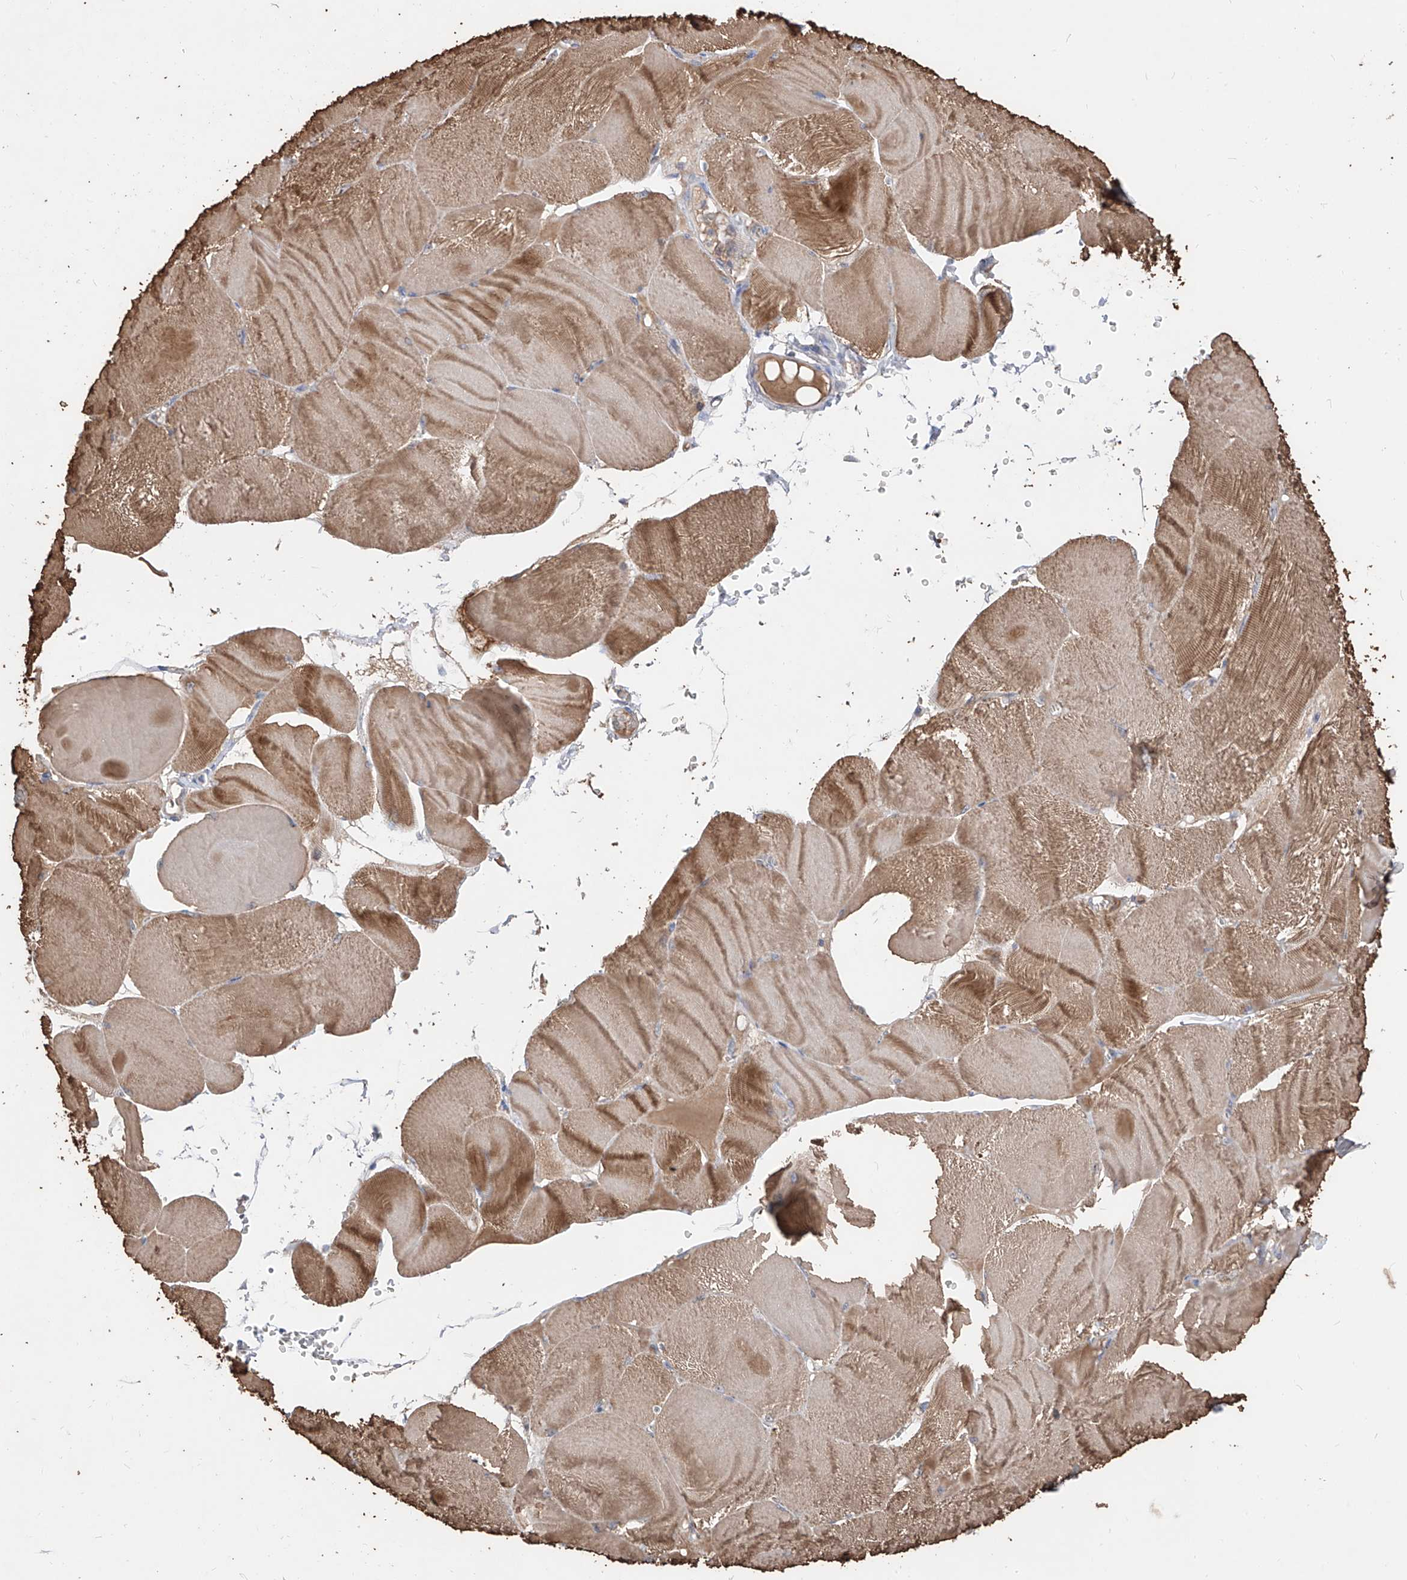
{"staining": {"intensity": "moderate", "quantity": ">75%", "location": "cytoplasmic/membranous"}, "tissue": "skeletal muscle", "cell_type": "Myocytes", "image_type": "normal", "snomed": [{"axis": "morphology", "description": "Normal tissue, NOS"}, {"axis": "morphology", "description": "Basal cell carcinoma"}, {"axis": "topography", "description": "Skeletal muscle"}], "caption": "Myocytes display moderate cytoplasmic/membranous expression in about >75% of cells in benign skeletal muscle. The staining is performed using DAB (3,3'-diaminobenzidine) brown chromogen to label protein expression. The nuclei are counter-stained blue using hematoxylin.", "gene": "EDN1", "patient": {"sex": "female", "age": 64}}